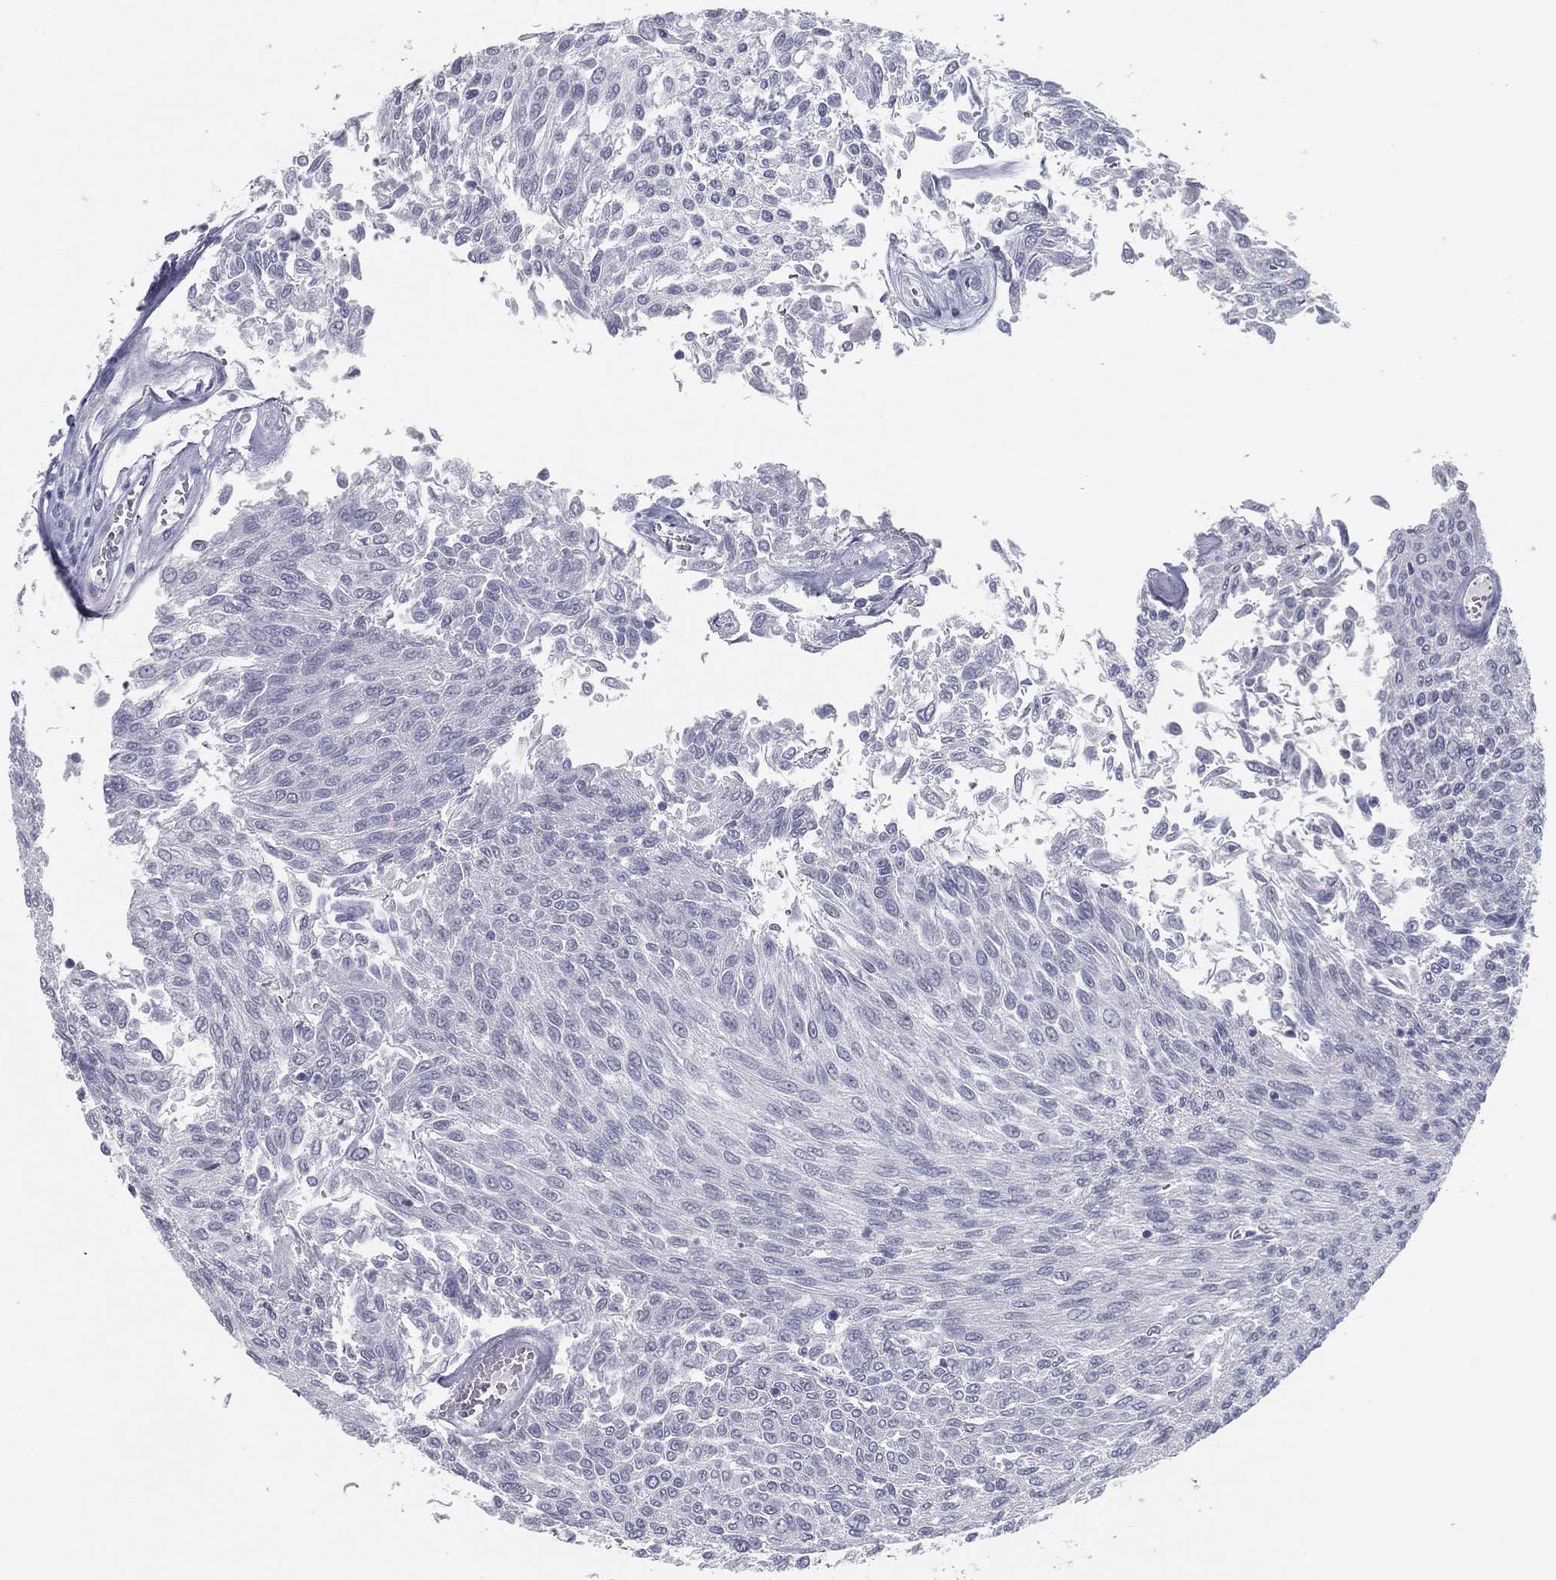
{"staining": {"intensity": "negative", "quantity": "none", "location": "none"}, "tissue": "urothelial cancer", "cell_type": "Tumor cells", "image_type": "cancer", "snomed": [{"axis": "morphology", "description": "Urothelial carcinoma, Low grade"}, {"axis": "topography", "description": "Urinary bladder"}], "caption": "An immunohistochemistry (IHC) micrograph of urothelial cancer is shown. There is no staining in tumor cells of urothelial cancer.", "gene": "ACE2", "patient": {"sex": "male", "age": 78}}